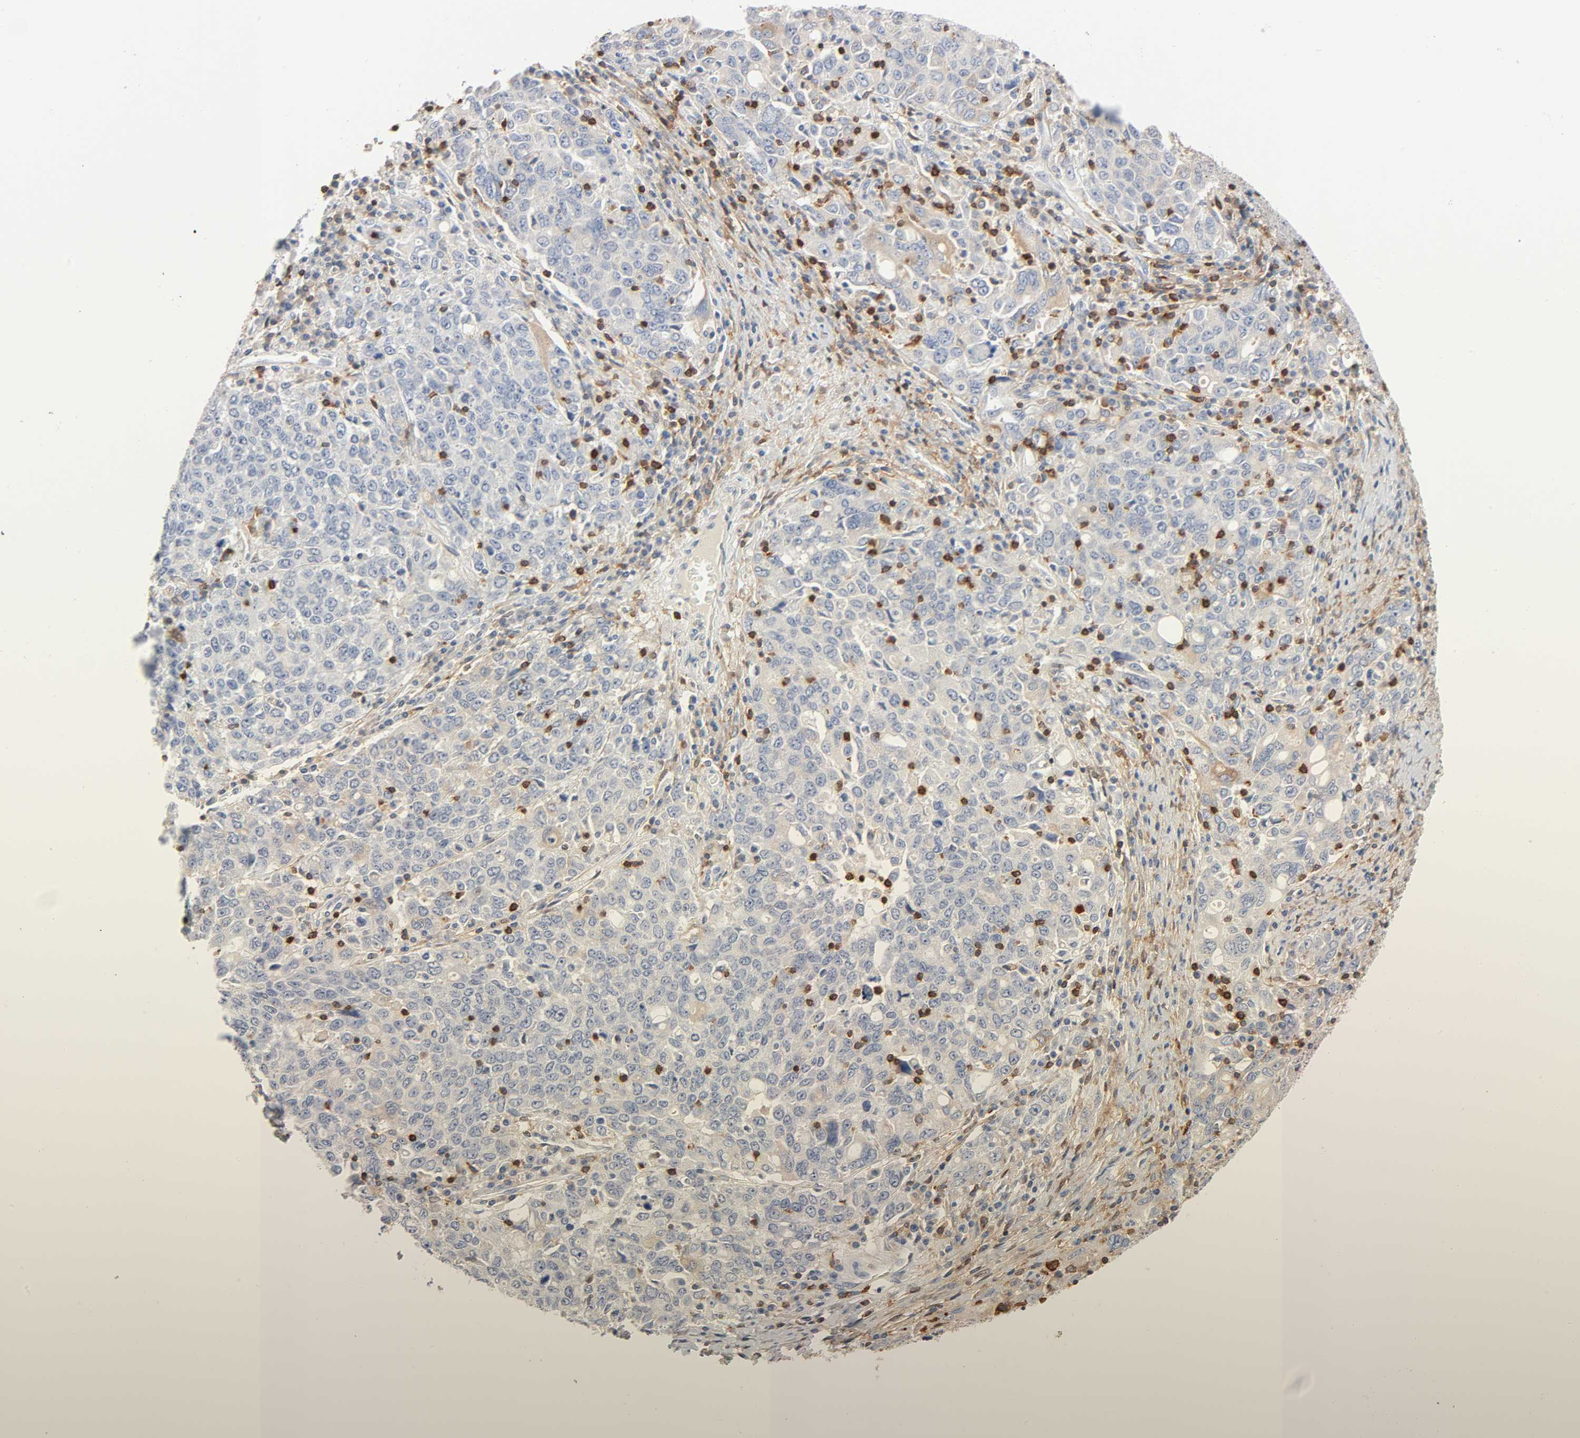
{"staining": {"intensity": "moderate", "quantity": "<25%", "location": "cytoplasmic/membranous"}, "tissue": "ovarian cancer", "cell_type": "Tumor cells", "image_type": "cancer", "snomed": [{"axis": "morphology", "description": "Carcinoma, endometroid"}, {"axis": "topography", "description": "Ovary"}], "caption": "Protein staining of ovarian cancer (endometroid carcinoma) tissue reveals moderate cytoplasmic/membranous staining in about <25% of tumor cells.", "gene": "BIN1", "patient": {"sex": "female", "age": 62}}